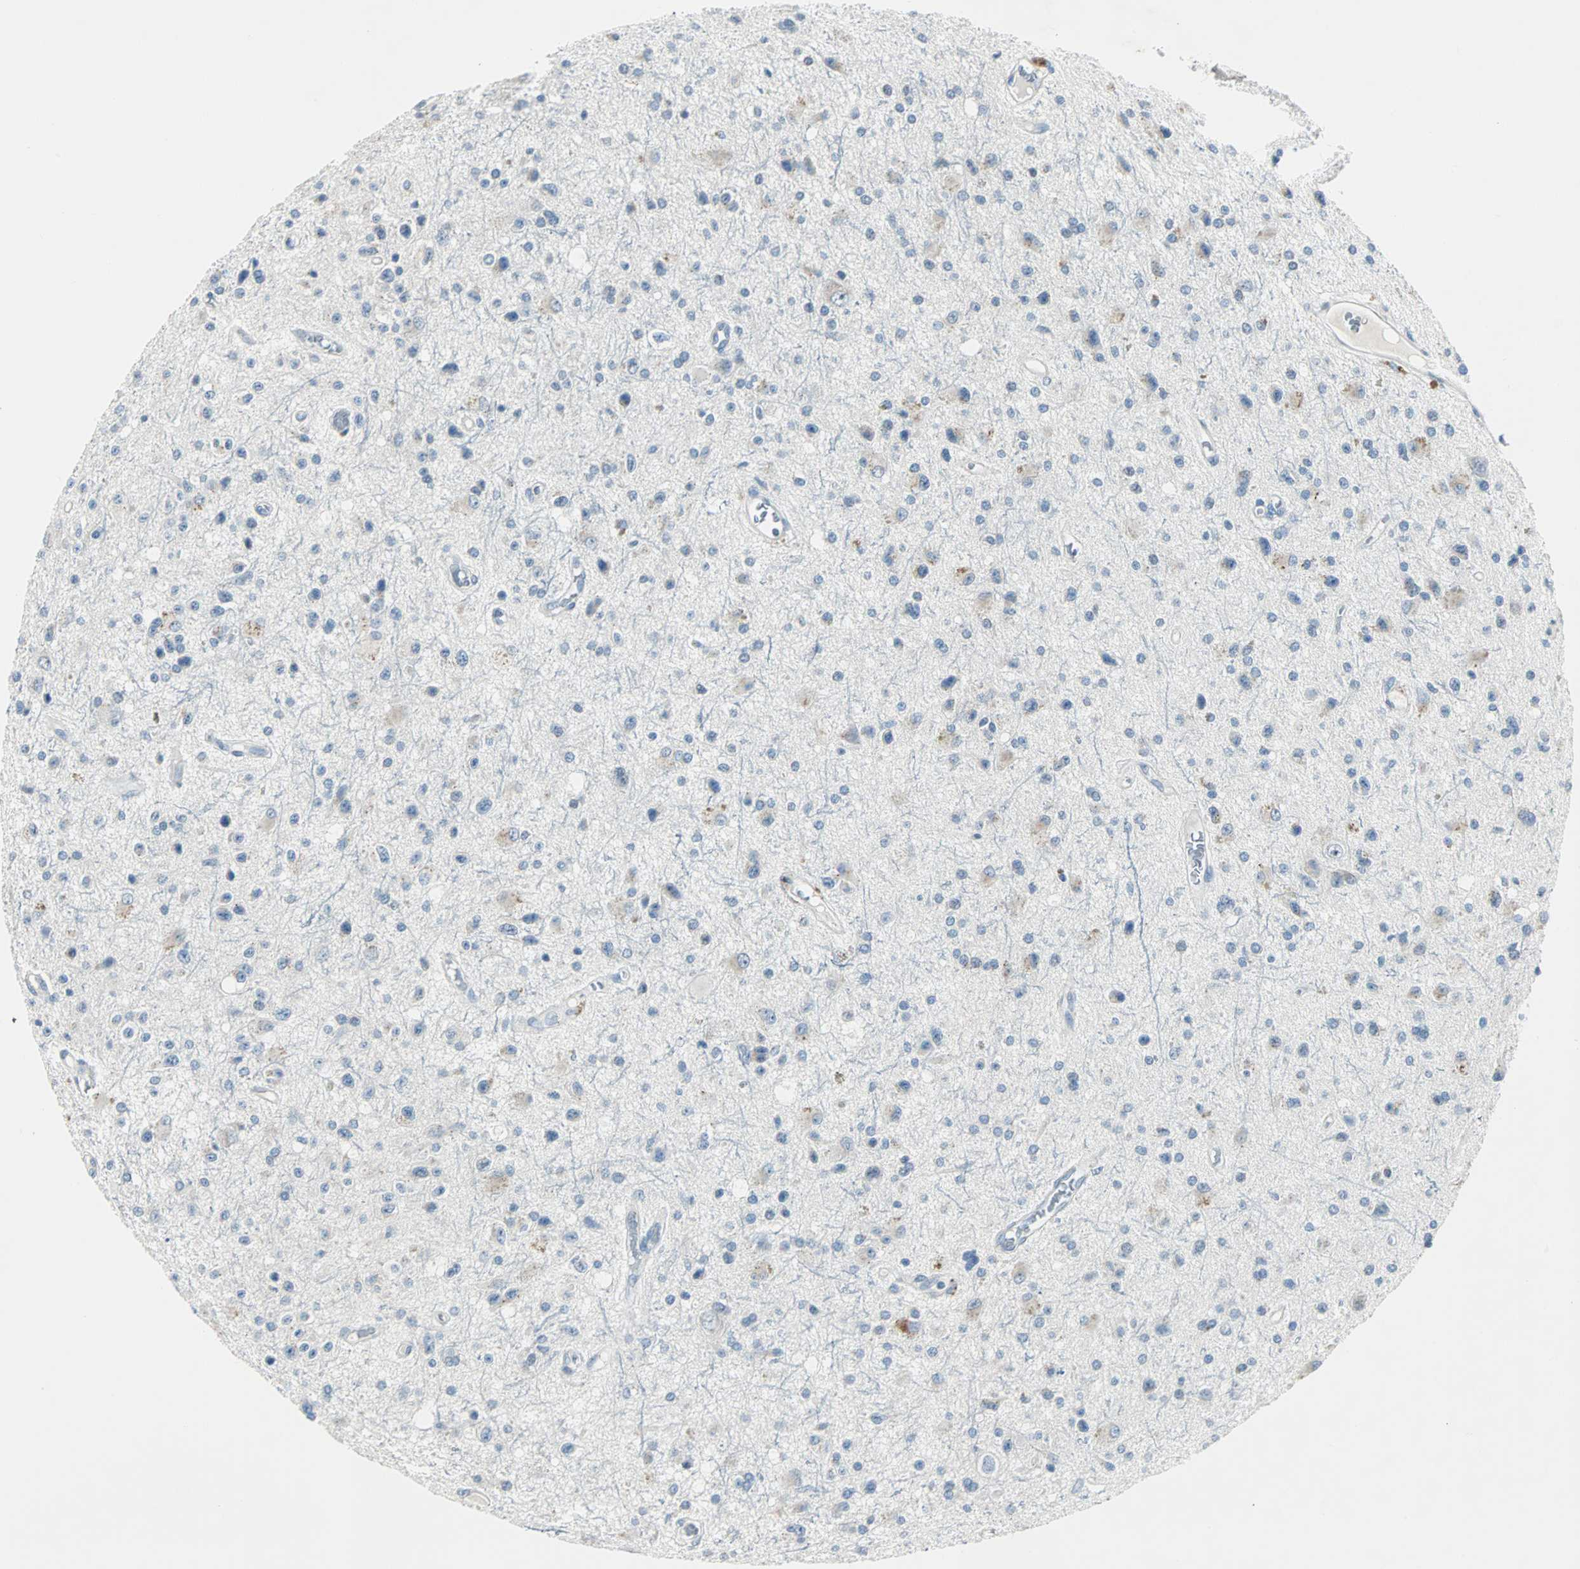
{"staining": {"intensity": "negative", "quantity": "none", "location": "none"}, "tissue": "glioma", "cell_type": "Tumor cells", "image_type": "cancer", "snomed": [{"axis": "morphology", "description": "Glioma, malignant, Low grade"}, {"axis": "topography", "description": "Brain"}], "caption": "Protein analysis of glioma displays no significant positivity in tumor cells. Brightfield microscopy of immunohistochemistry (IHC) stained with DAB (brown) and hematoxylin (blue), captured at high magnification.", "gene": "SOX30", "patient": {"sex": "male", "age": 58}}